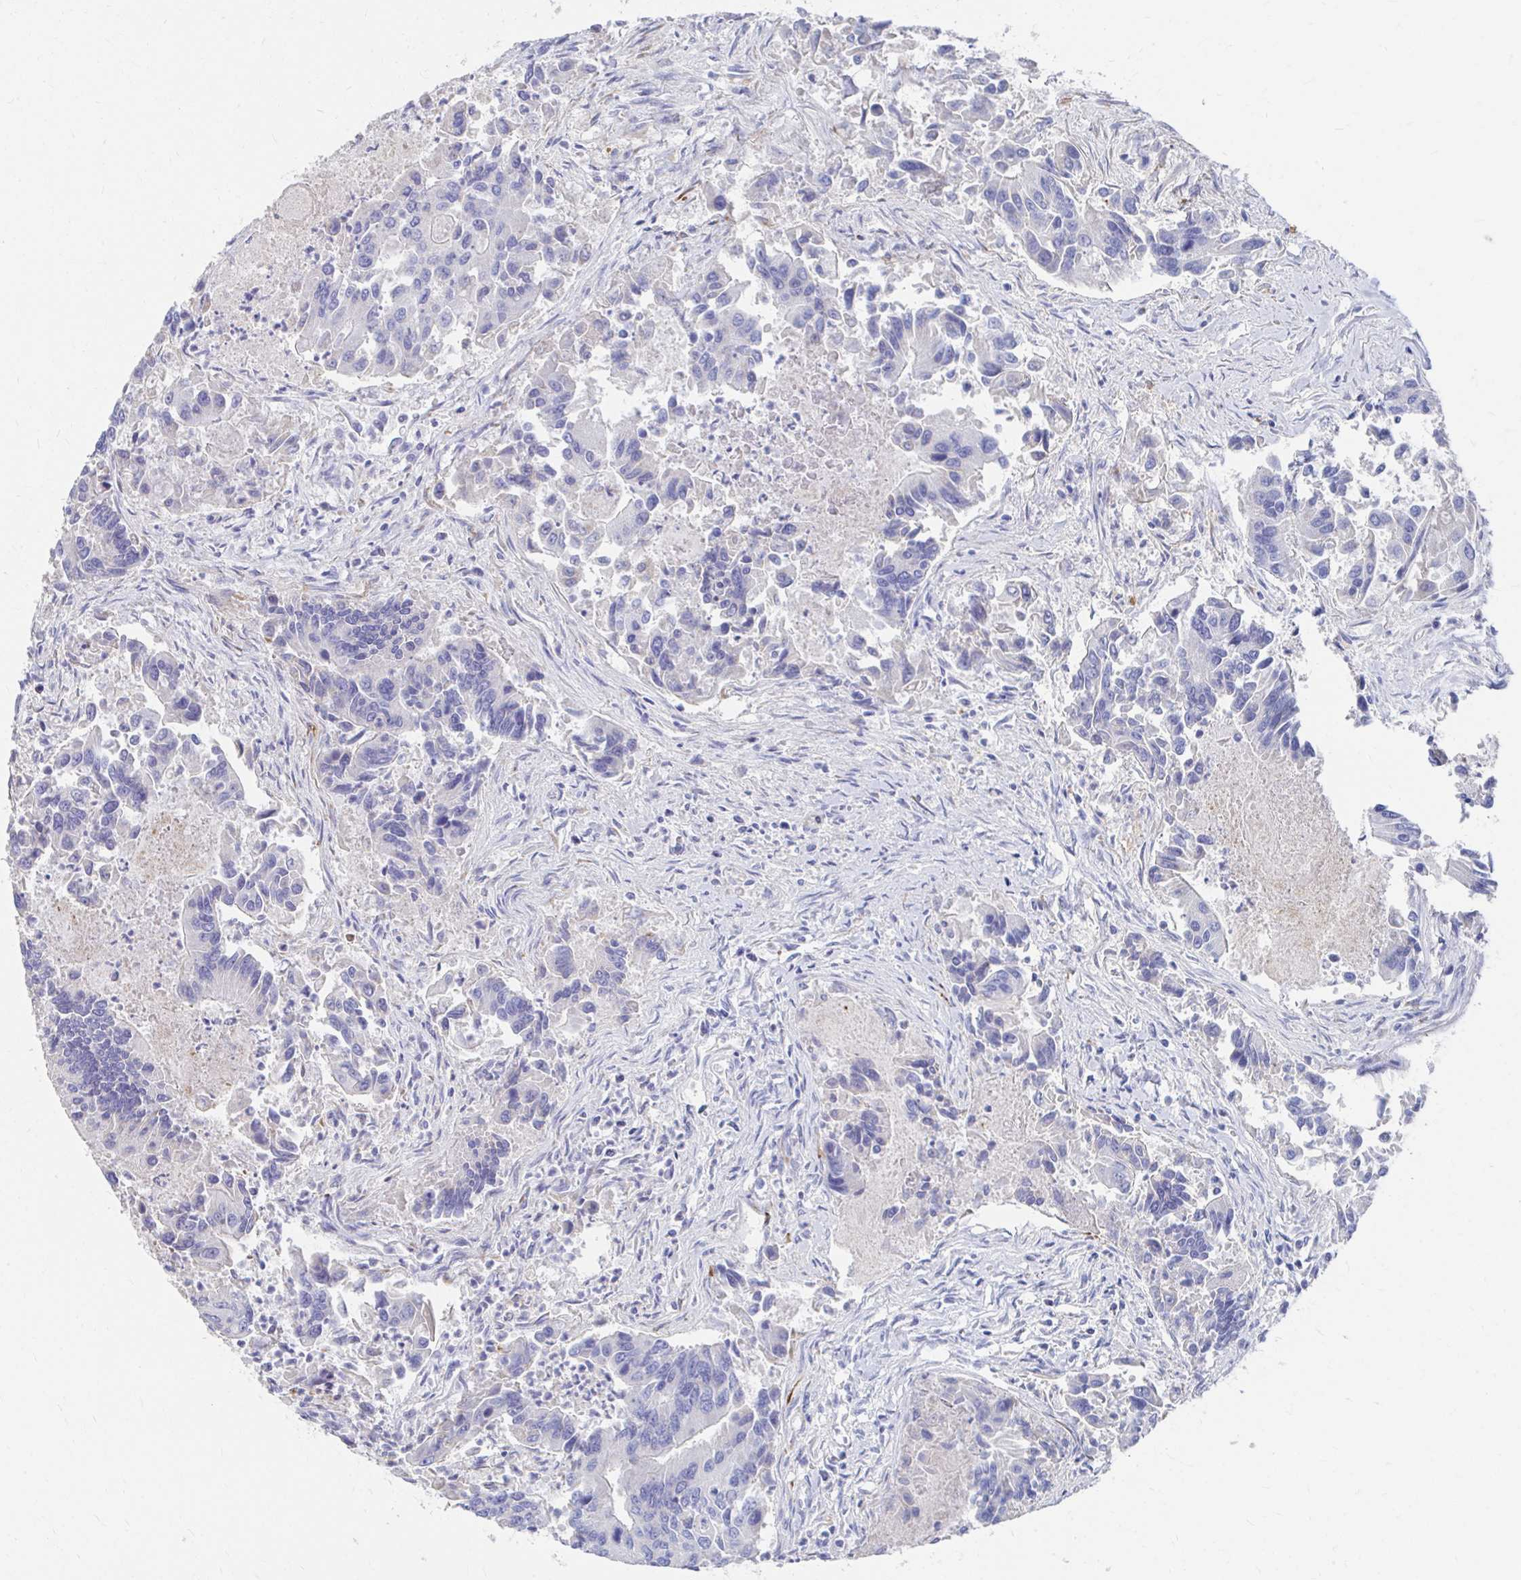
{"staining": {"intensity": "negative", "quantity": "none", "location": "none"}, "tissue": "colorectal cancer", "cell_type": "Tumor cells", "image_type": "cancer", "snomed": [{"axis": "morphology", "description": "Adenocarcinoma, NOS"}, {"axis": "topography", "description": "Colon"}], "caption": "This is an immunohistochemistry image of human colorectal cancer (adenocarcinoma). There is no positivity in tumor cells.", "gene": "LAMC3", "patient": {"sex": "female", "age": 67}}